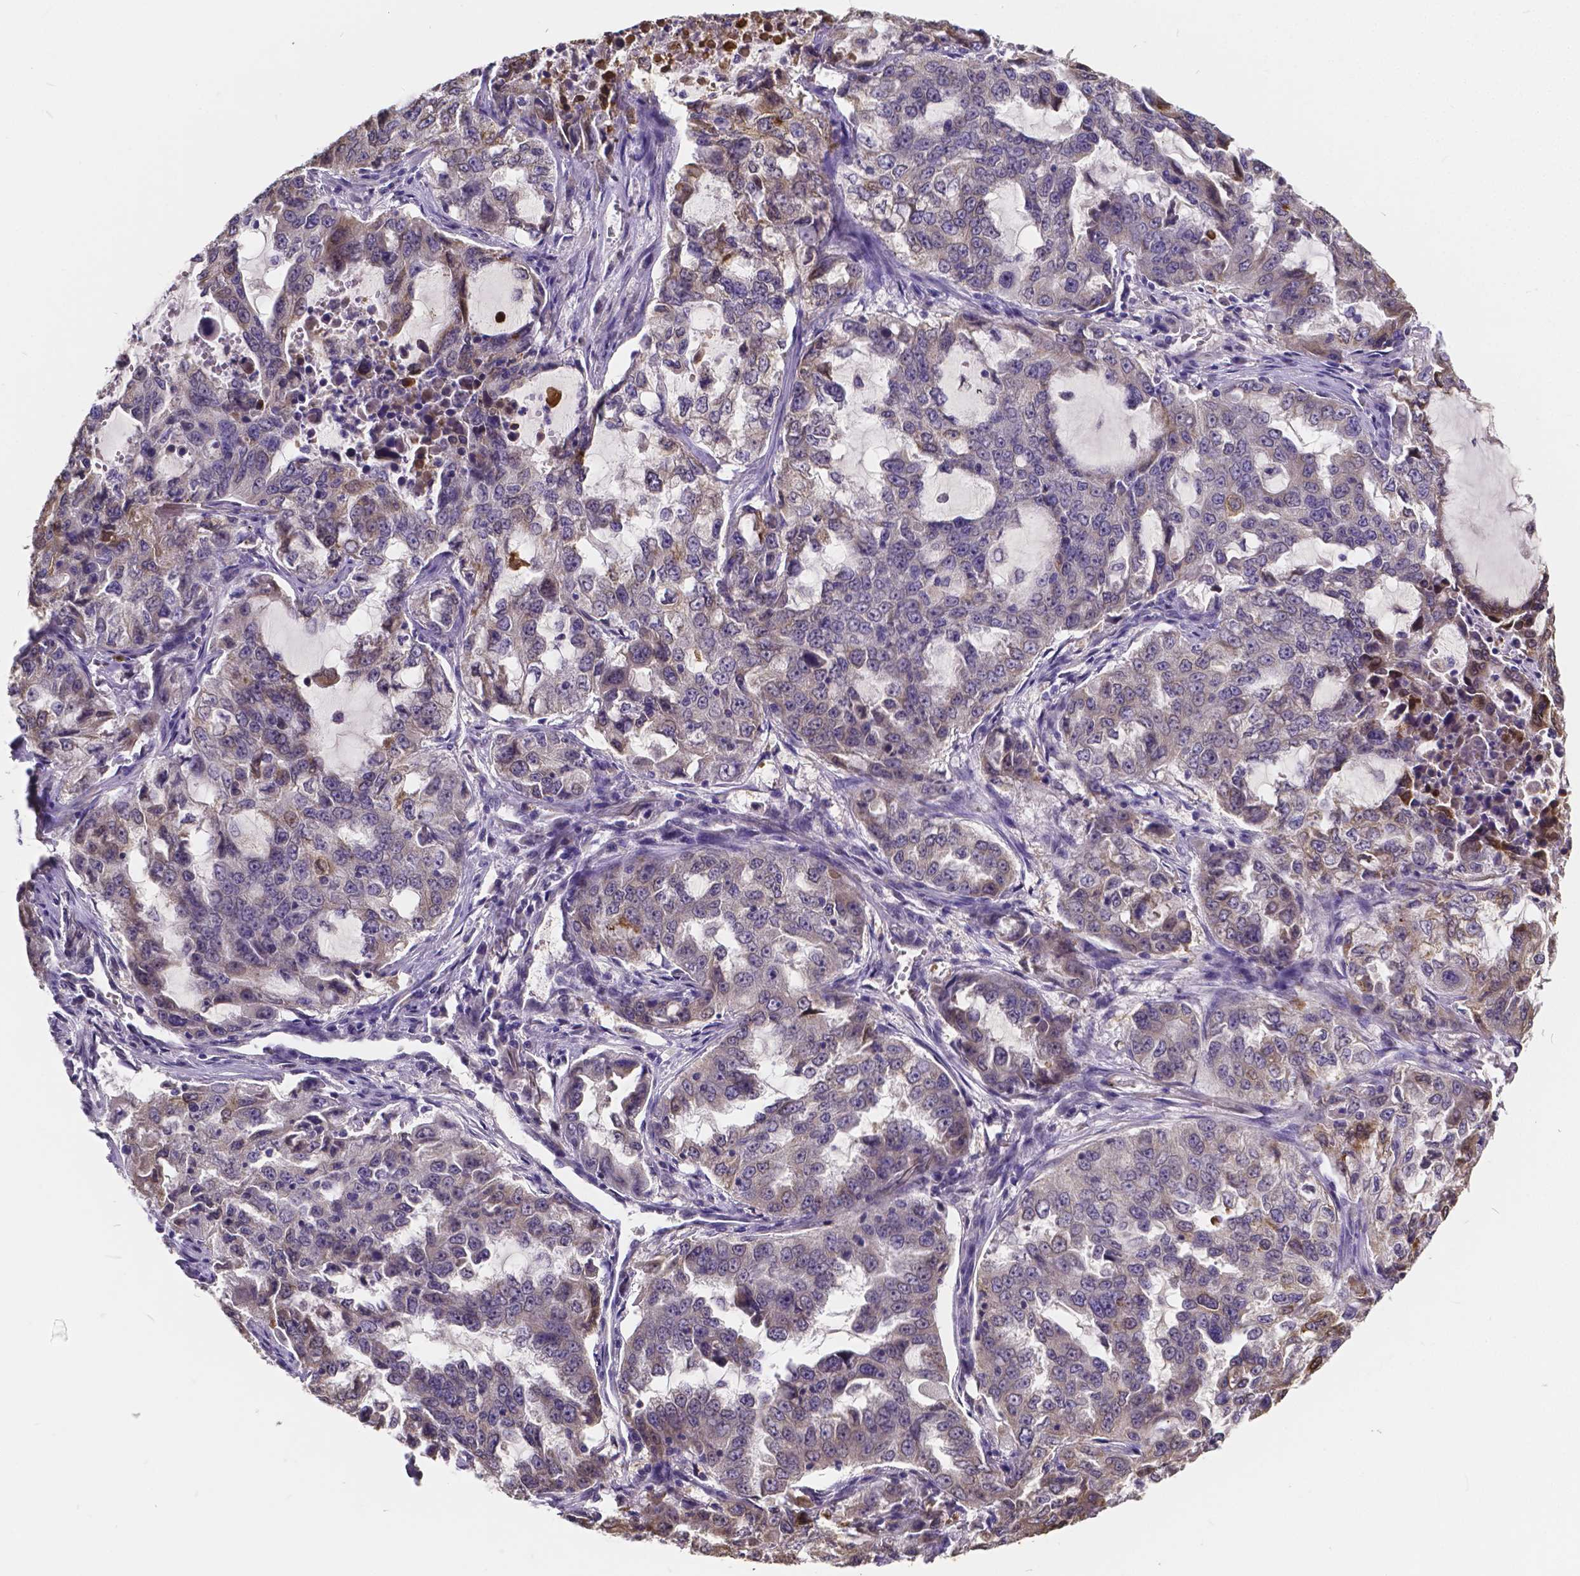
{"staining": {"intensity": "weak", "quantity": "<25%", "location": "cytoplasmic/membranous"}, "tissue": "lung cancer", "cell_type": "Tumor cells", "image_type": "cancer", "snomed": [{"axis": "morphology", "description": "Adenocarcinoma, NOS"}, {"axis": "topography", "description": "Lung"}], "caption": "Human adenocarcinoma (lung) stained for a protein using immunohistochemistry (IHC) reveals no staining in tumor cells.", "gene": "CTNNA2", "patient": {"sex": "female", "age": 61}}